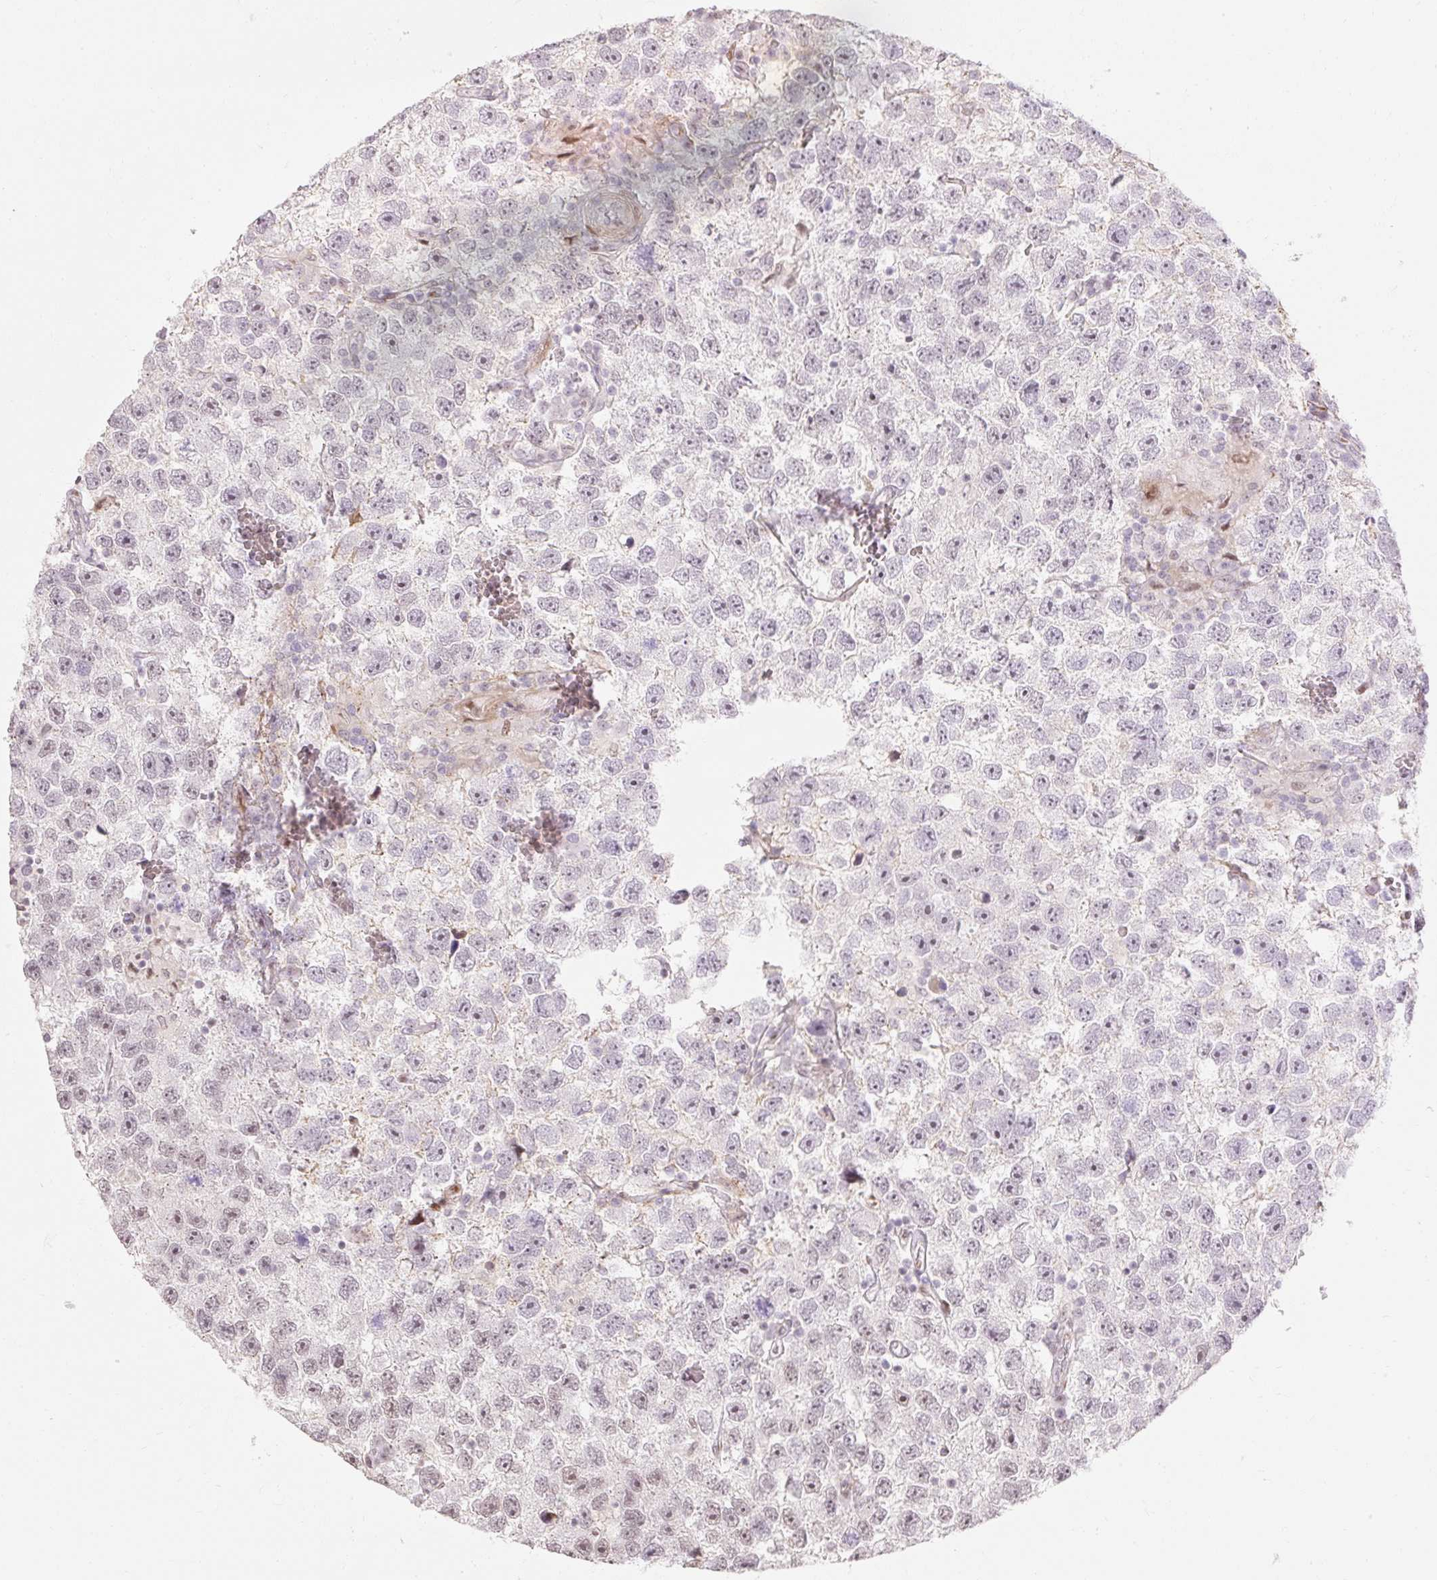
{"staining": {"intensity": "weak", "quantity": "<25%", "location": "nuclear"}, "tissue": "testis cancer", "cell_type": "Tumor cells", "image_type": "cancer", "snomed": [{"axis": "morphology", "description": "Seminoma, NOS"}, {"axis": "topography", "description": "Testis"}], "caption": "Immunohistochemical staining of human seminoma (testis) demonstrates no significant expression in tumor cells.", "gene": "RIPPLY3", "patient": {"sex": "male", "age": 26}}